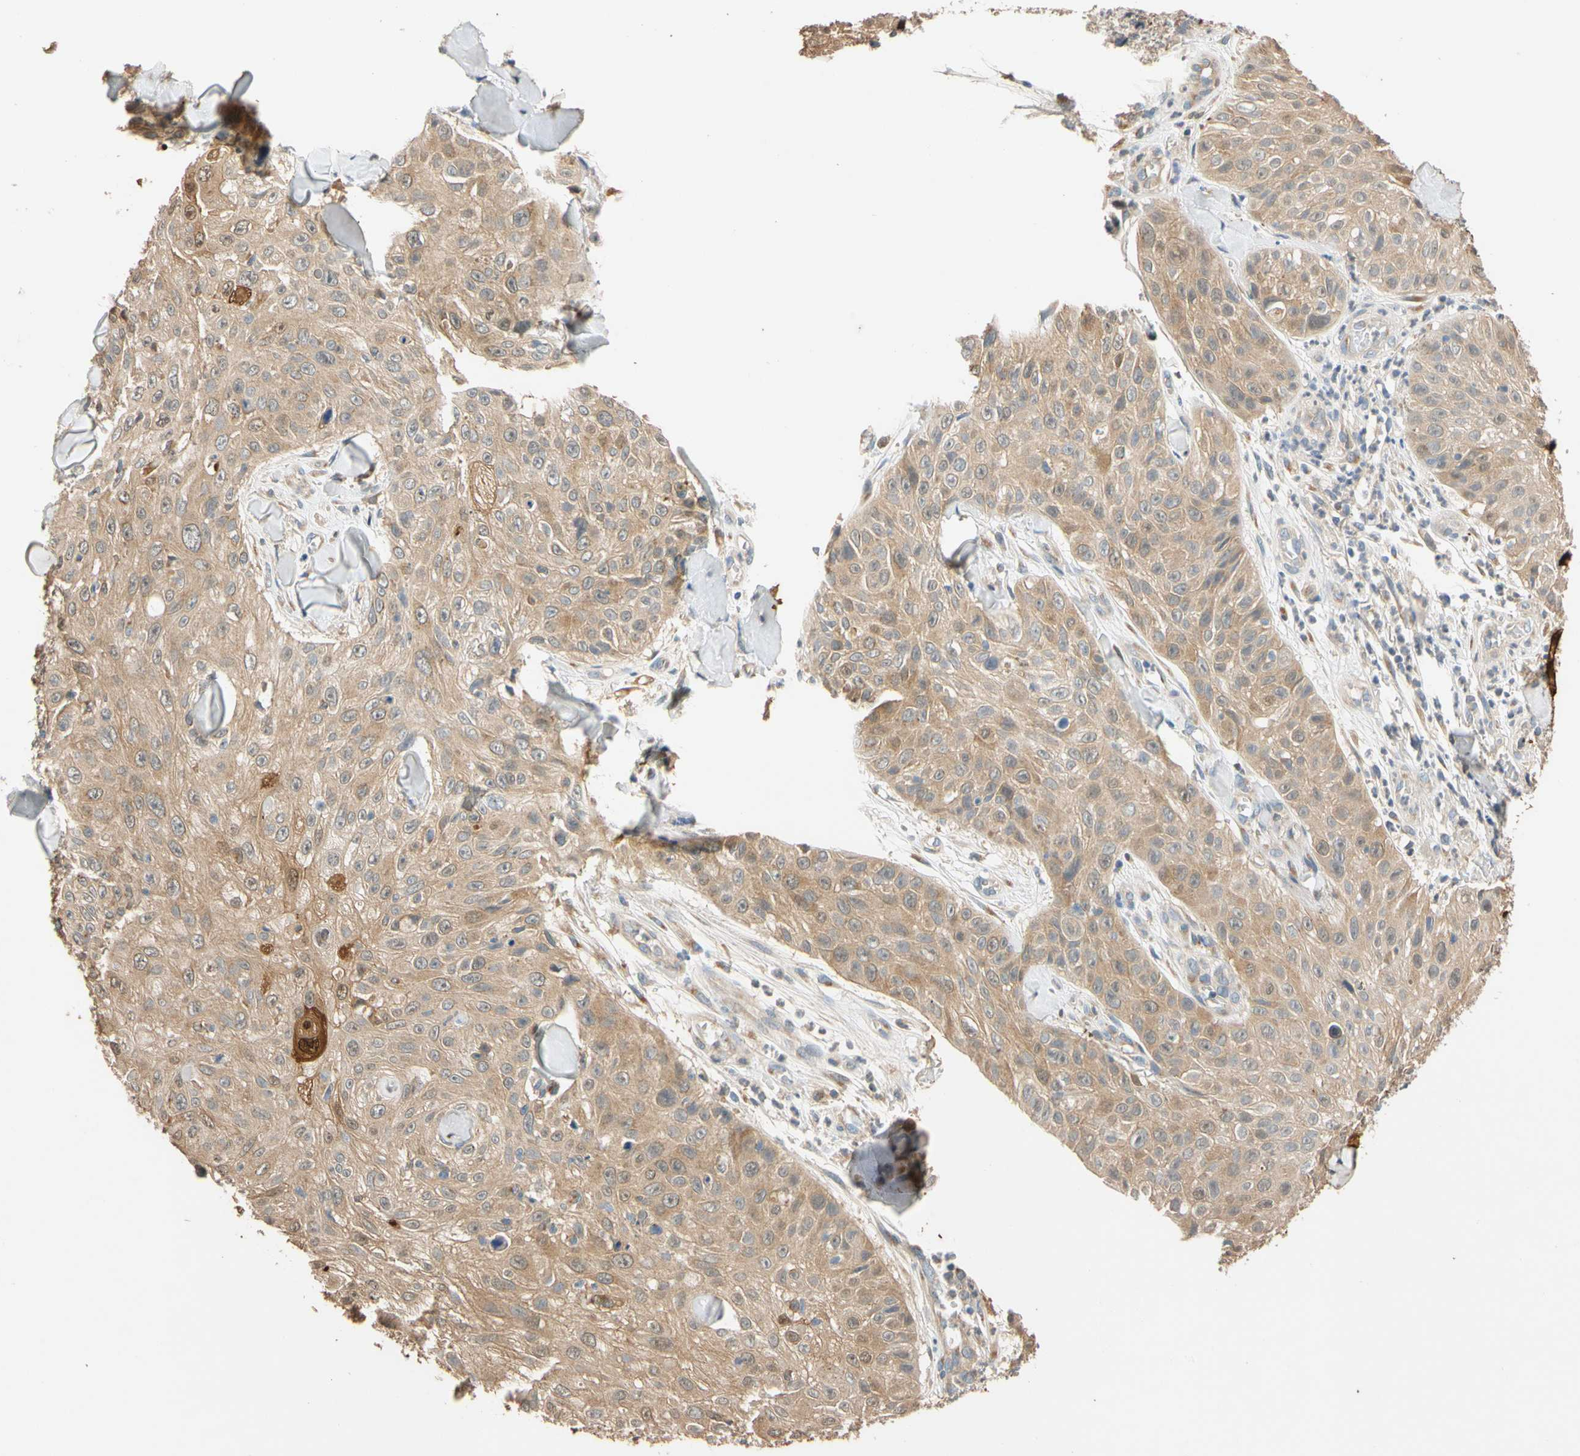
{"staining": {"intensity": "moderate", "quantity": ">75%", "location": "cytoplasmic/membranous"}, "tissue": "skin cancer", "cell_type": "Tumor cells", "image_type": "cancer", "snomed": [{"axis": "morphology", "description": "Squamous cell carcinoma, NOS"}, {"axis": "topography", "description": "Skin"}], "caption": "Immunohistochemical staining of human skin cancer shows medium levels of moderate cytoplasmic/membranous positivity in approximately >75% of tumor cells.", "gene": "GPSM2", "patient": {"sex": "male", "age": 86}}